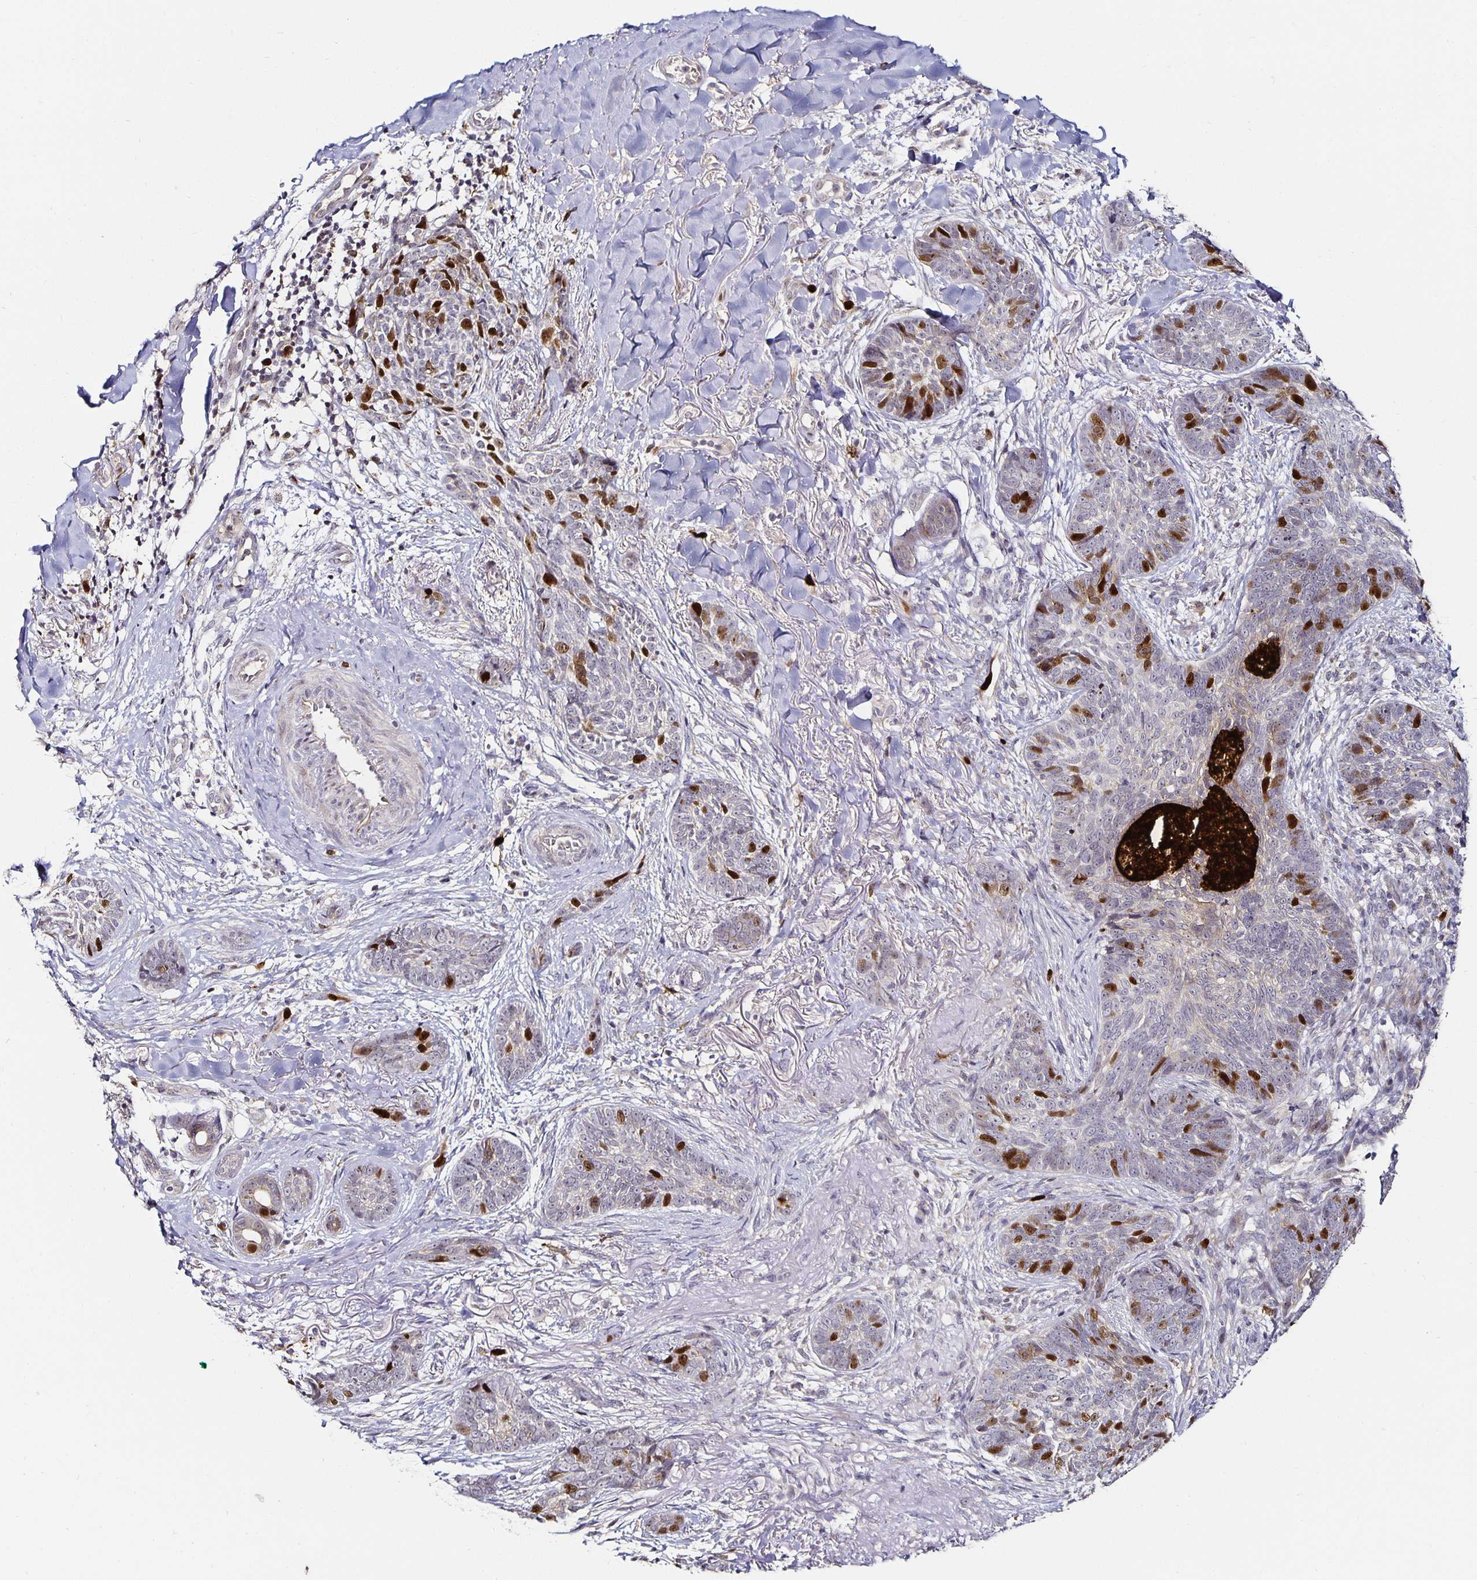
{"staining": {"intensity": "strong", "quantity": "<25%", "location": "nuclear"}, "tissue": "skin cancer", "cell_type": "Tumor cells", "image_type": "cancer", "snomed": [{"axis": "morphology", "description": "Basal cell carcinoma"}, {"axis": "topography", "description": "Skin"}, {"axis": "topography", "description": "Skin of face"}], "caption": "Skin cancer (basal cell carcinoma) stained with immunohistochemistry displays strong nuclear positivity in about <25% of tumor cells.", "gene": "ANLN", "patient": {"sex": "male", "age": 88}}